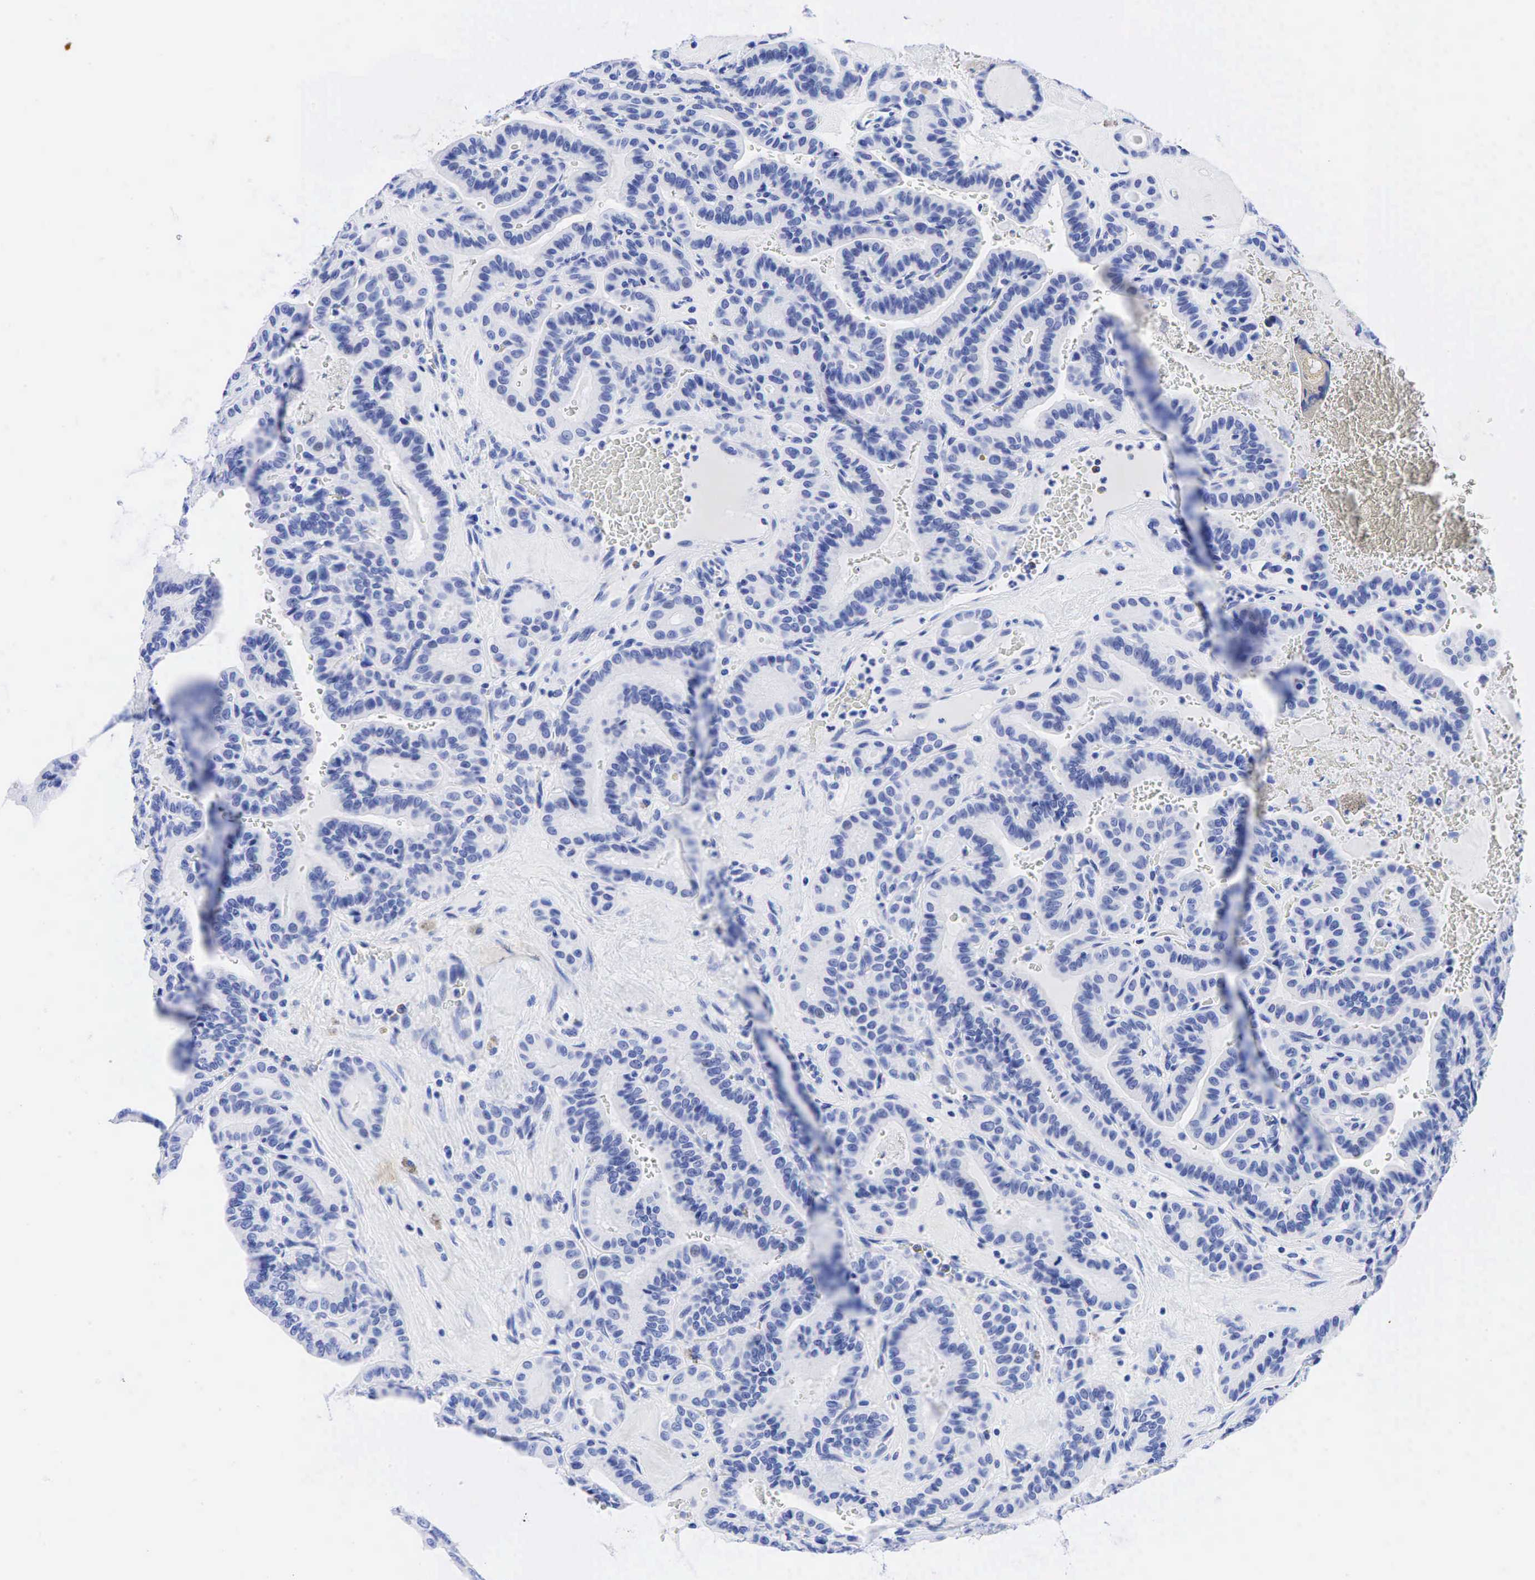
{"staining": {"intensity": "negative", "quantity": "none", "location": "none"}, "tissue": "thyroid cancer", "cell_type": "Tumor cells", "image_type": "cancer", "snomed": [{"axis": "morphology", "description": "Papillary adenocarcinoma, NOS"}, {"axis": "topography", "description": "Thyroid gland"}], "caption": "Histopathology image shows no significant protein expression in tumor cells of thyroid papillary adenocarcinoma. Nuclei are stained in blue.", "gene": "CHGA", "patient": {"sex": "male", "age": 87}}